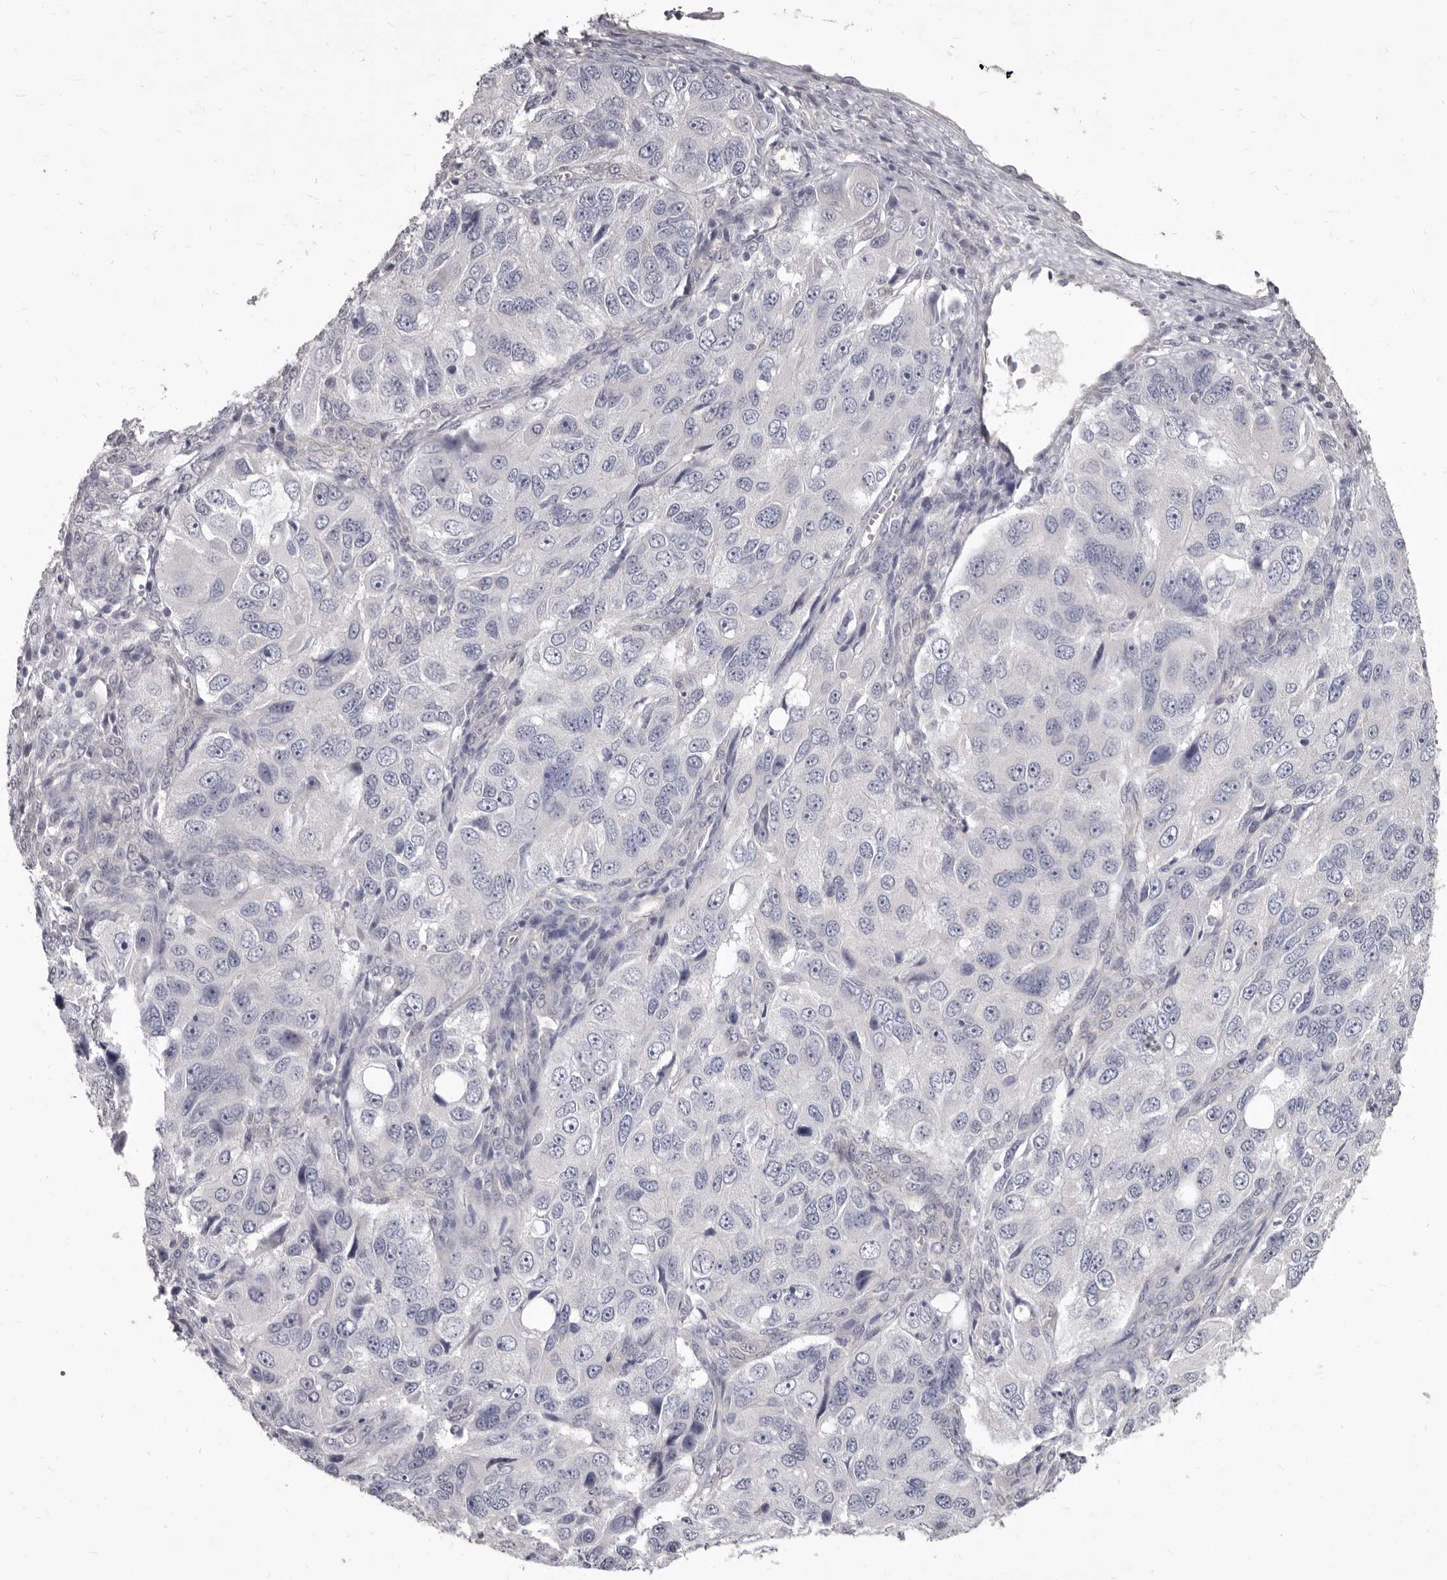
{"staining": {"intensity": "negative", "quantity": "none", "location": "none"}, "tissue": "ovarian cancer", "cell_type": "Tumor cells", "image_type": "cancer", "snomed": [{"axis": "morphology", "description": "Carcinoma, endometroid"}, {"axis": "topography", "description": "Ovary"}], "caption": "IHC photomicrograph of human ovarian cancer (endometroid carcinoma) stained for a protein (brown), which shows no staining in tumor cells. (Brightfield microscopy of DAB (3,3'-diaminobenzidine) immunohistochemistry (IHC) at high magnification).", "gene": "GSK3B", "patient": {"sex": "female", "age": 51}}